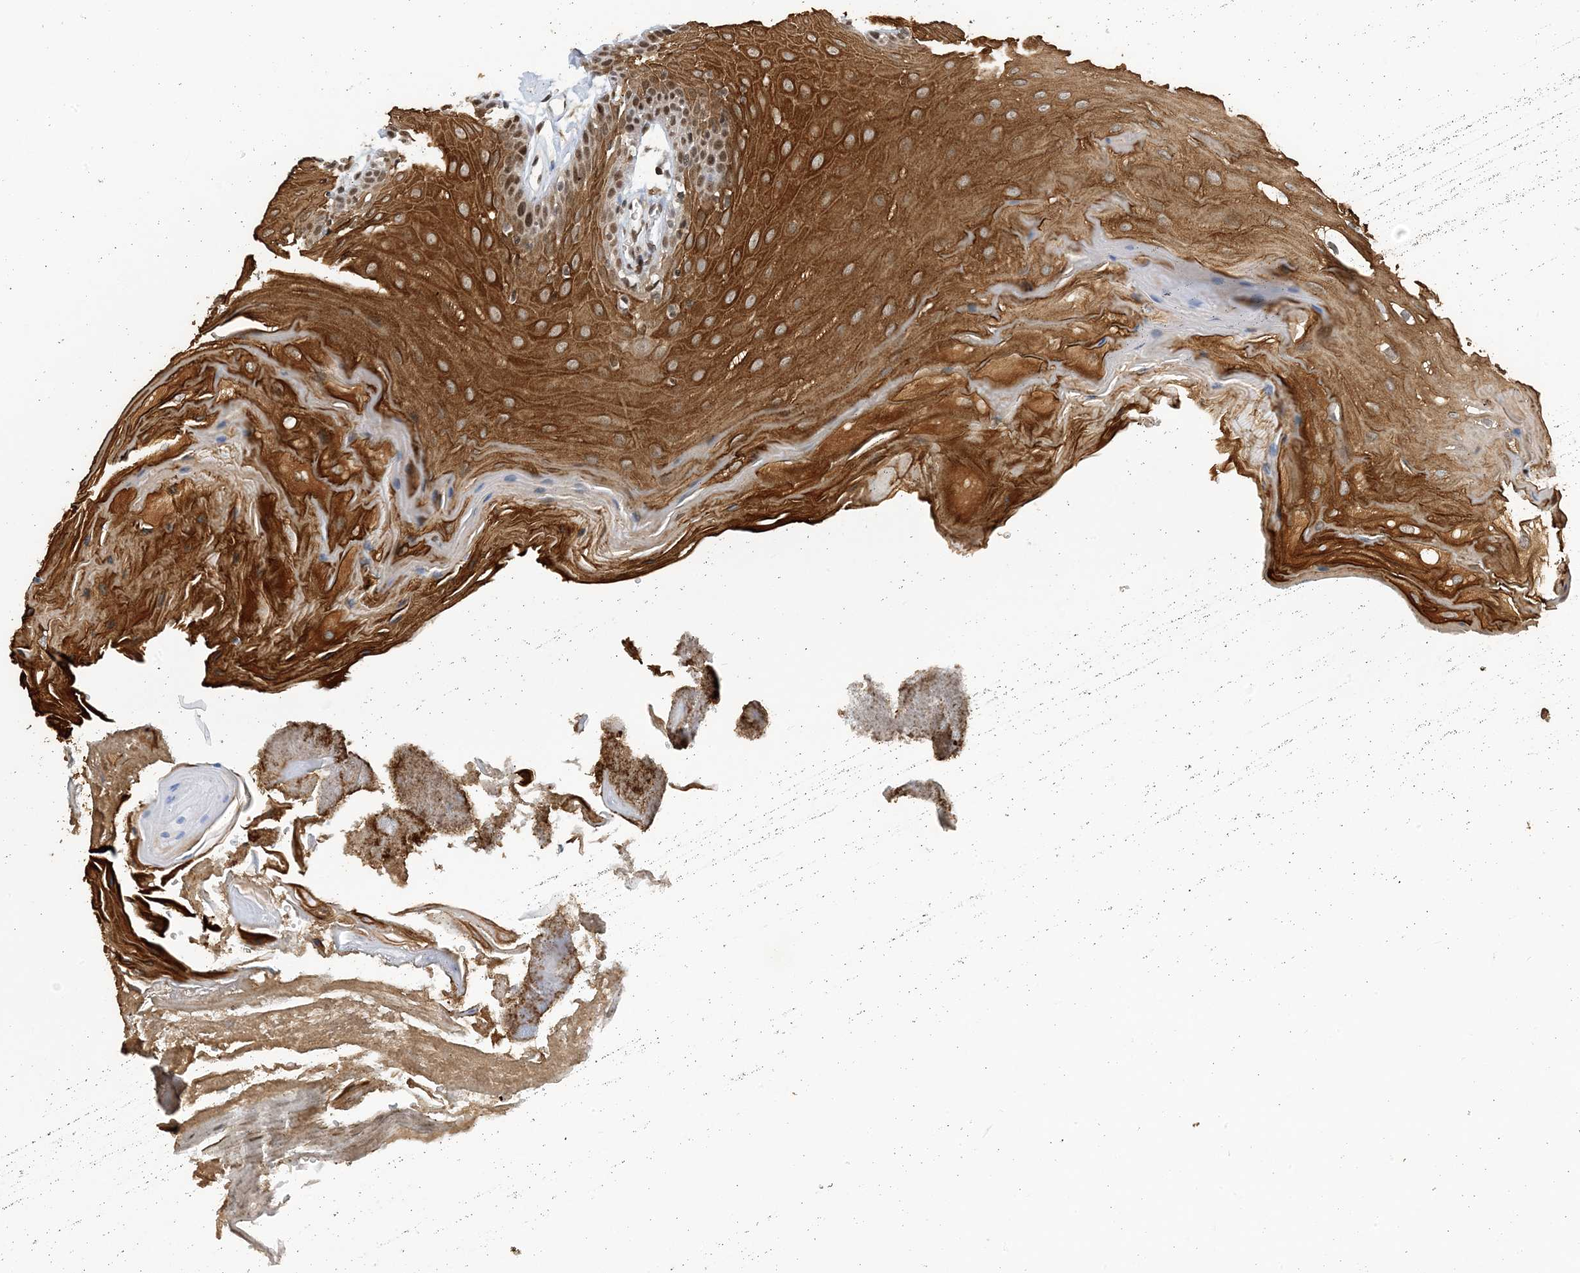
{"staining": {"intensity": "strong", "quantity": "25%-75%", "location": "cytoplasmic/membranous,nuclear"}, "tissue": "oral mucosa", "cell_type": "Squamous epithelial cells", "image_type": "normal", "snomed": [{"axis": "morphology", "description": "Normal tissue, NOS"}, {"axis": "morphology", "description": "Squamous cell carcinoma, NOS"}, {"axis": "topography", "description": "Skeletal muscle"}, {"axis": "topography", "description": "Oral tissue"}, {"axis": "topography", "description": "Salivary gland"}, {"axis": "topography", "description": "Head-Neck"}], "caption": "Benign oral mucosa exhibits strong cytoplasmic/membranous,nuclear expression in approximately 25%-75% of squamous epithelial cells.", "gene": "ACYP2", "patient": {"sex": "male", "age": 54}}